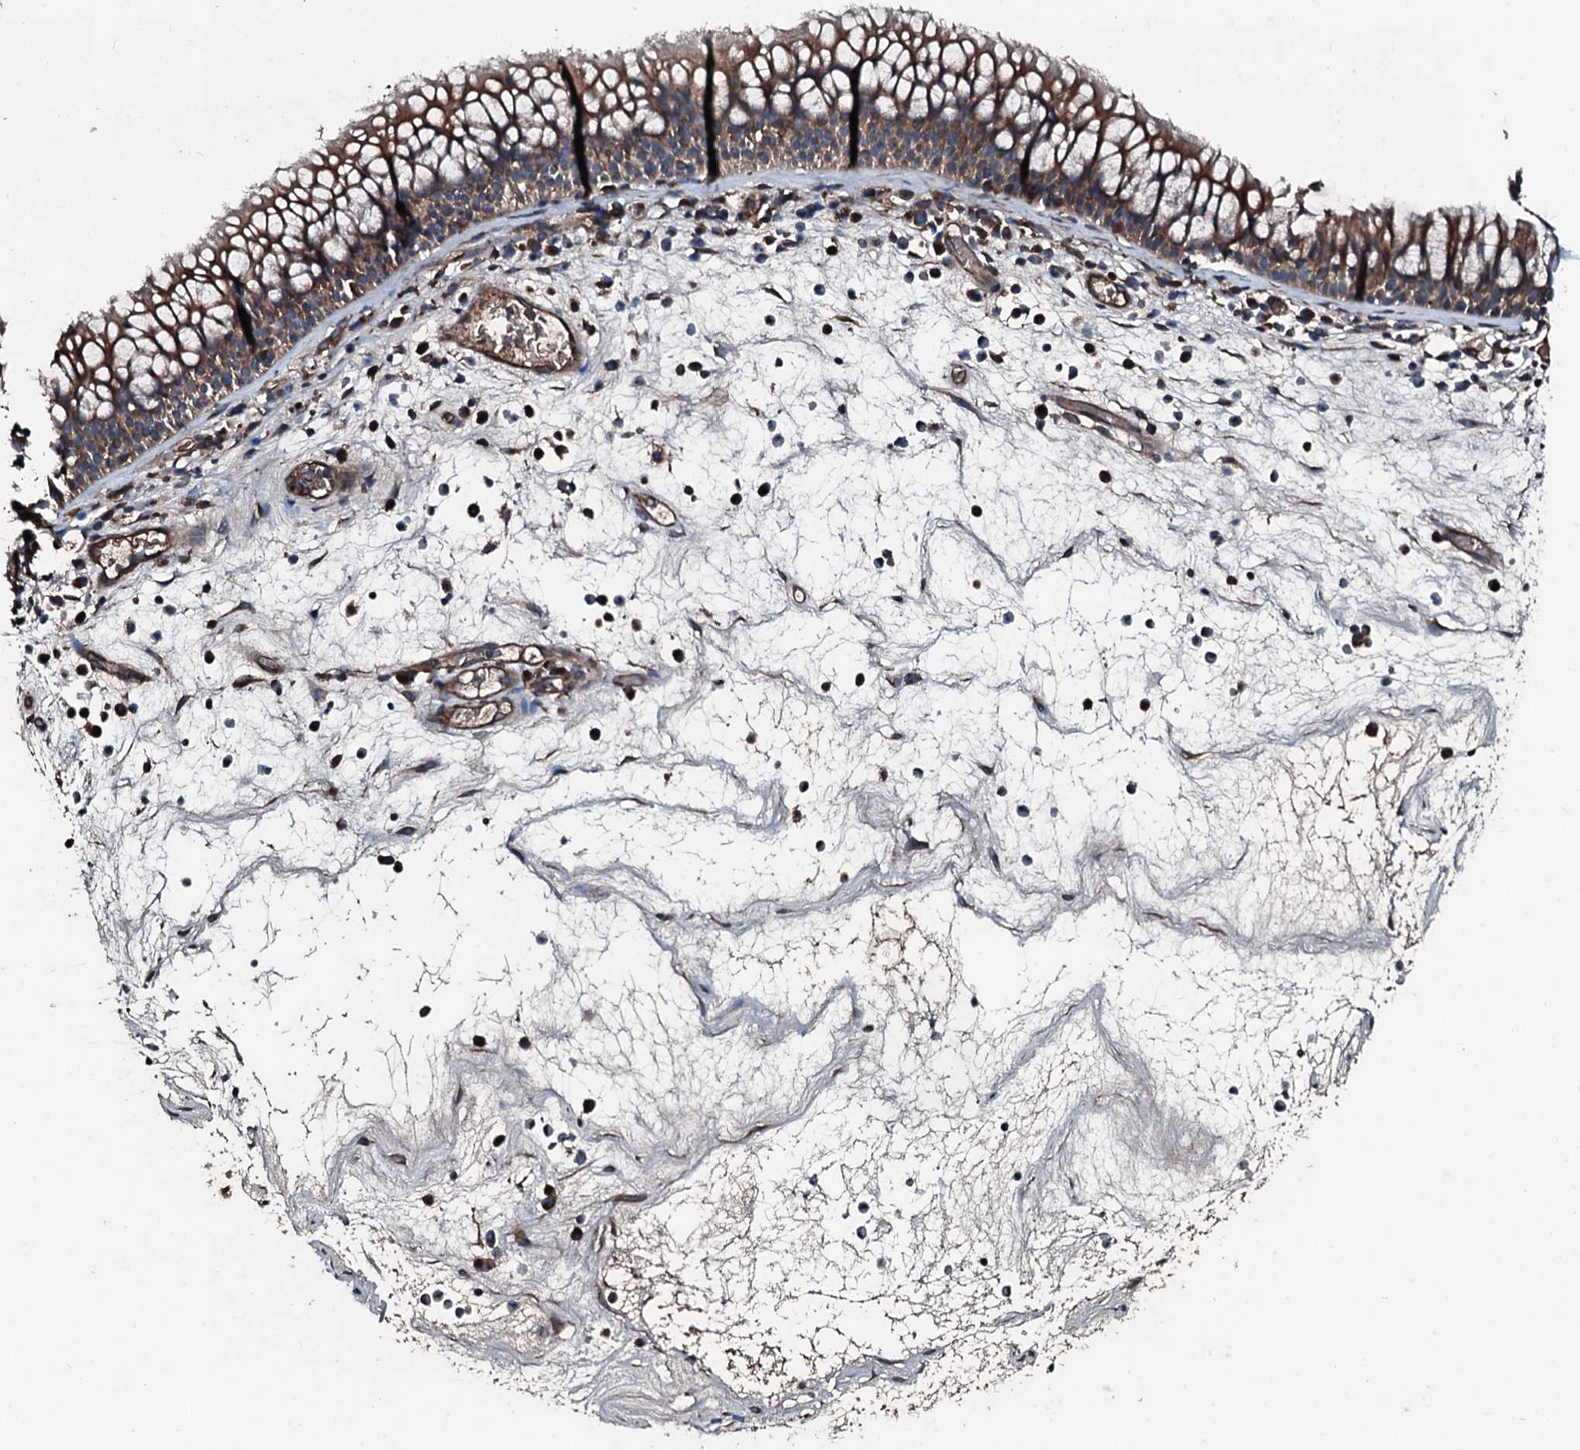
{"staining": {"intensity": "moderate", "quantity": ">75%", "location": "cytoplasmic/membranous"}, "tissue": "nasopharynx", "cell_type": "Respiratory epithelial cells", "image_type": "normal", "snomed": [{"axis": "morphology", "description": "Normal tissue, NOS"}, {"axis": "morphology", "description": "Inflammation, NOS"}, {"axis": "morphology", "description": "Malignant melanoma, Metastatic site"}, {"axis": "topography", "description": "Nasopharynx"}], "caption": "The histopathology image shows staining of benign nasopharynx, revealing moderate cytoplasmic/membranous protein positivity (brown color) within respiratory epithelial cells. (DAB (3,3'-diaminobenzidine) IHC, brown staining for protein, blue staining for nuclei).", "gene": "AARS1", "patient": {"sex": "male", "age": 70}}